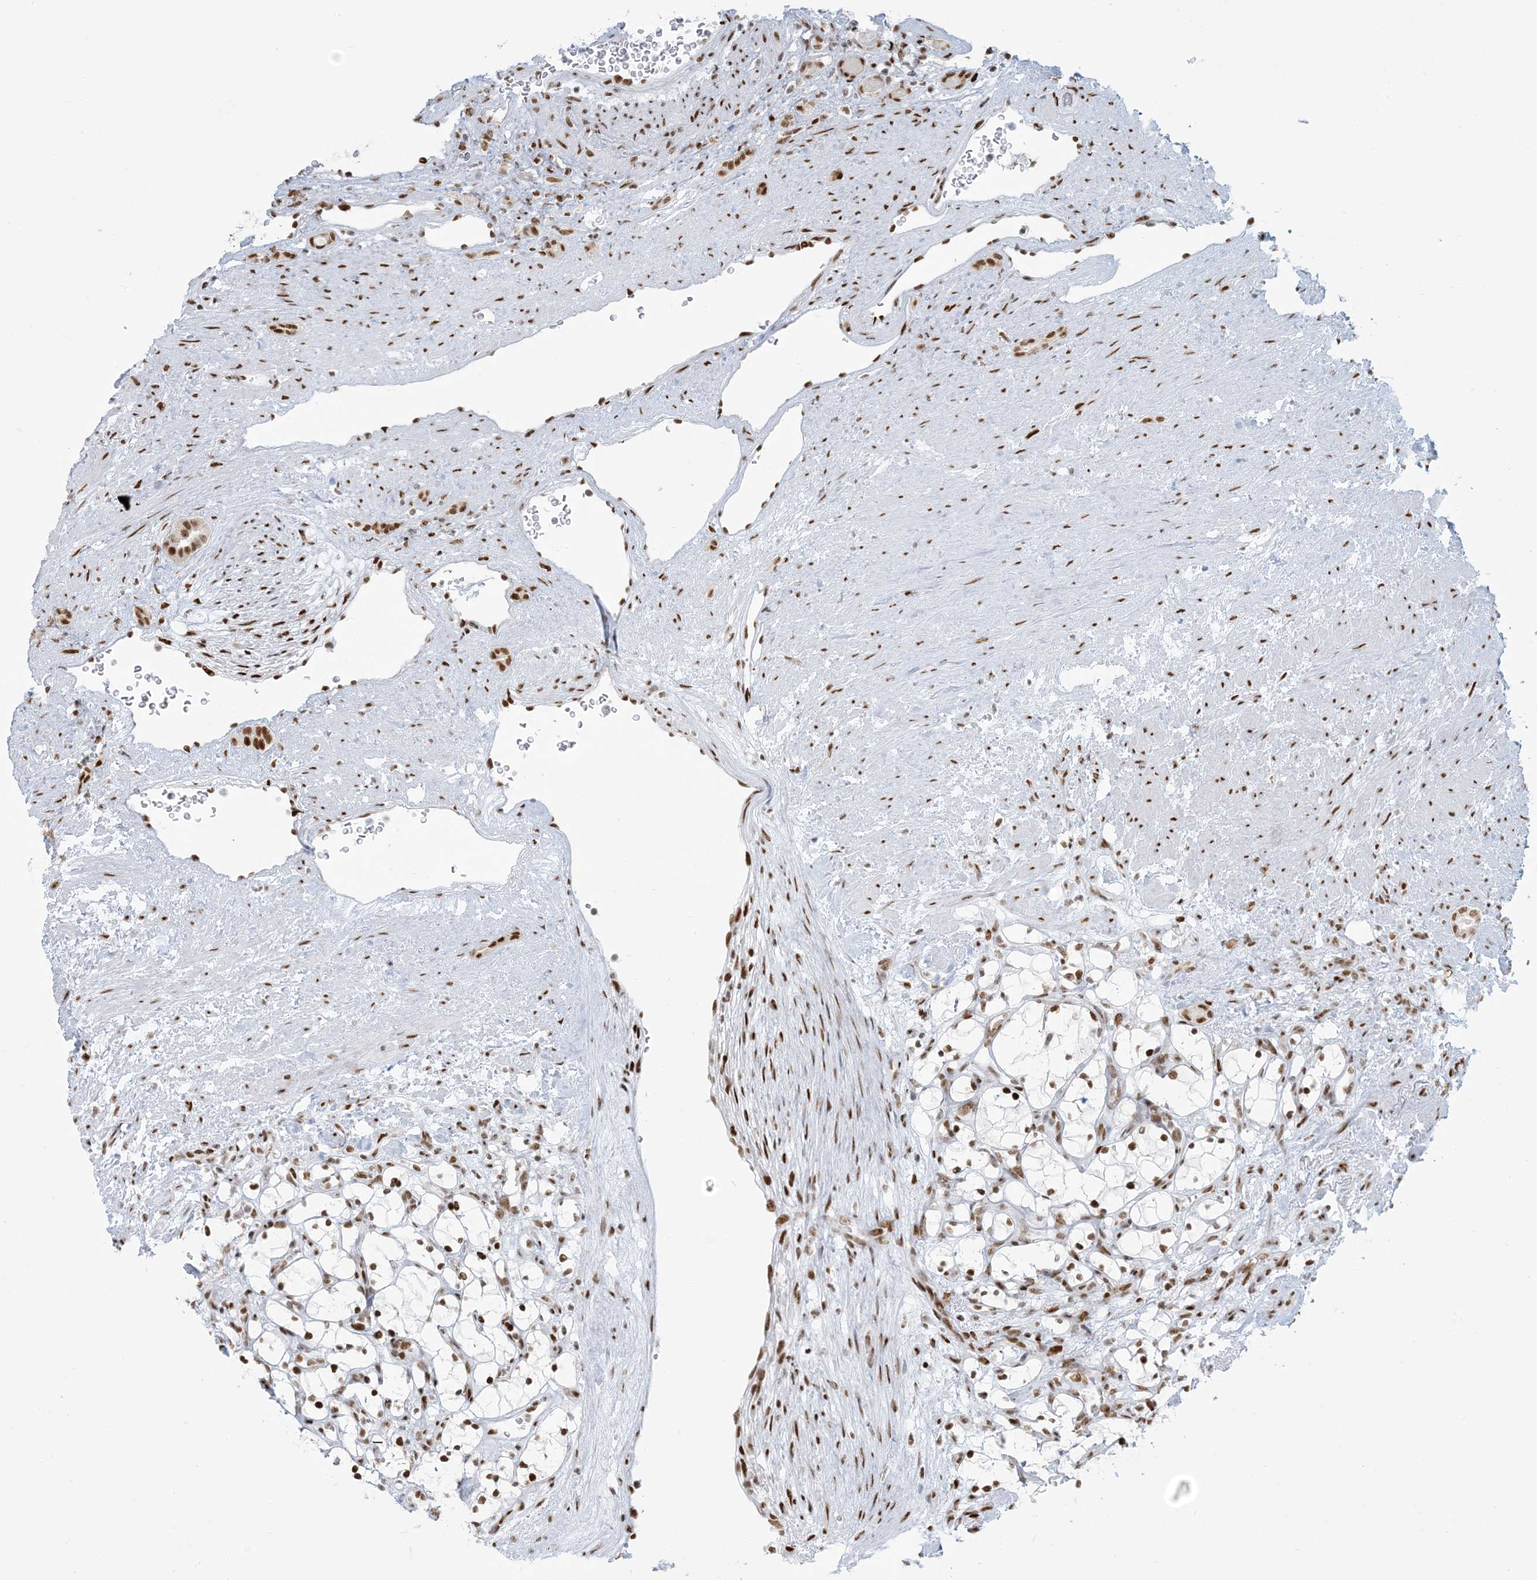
{"staining": {"intensity": "moderate", "quantity": ">75%", "location": "nuclear"}, "tissue": "renal cancer", "cell_type": "Tumor cells", "image_type": "cancer", "snomed": [{"axis": "morphology", "description": "Adenocarcinoma, NOS"}, {"axis": "topography", "description": "Kidney"}], "caption": "Protein staining by immunohistochemistry (IHC) shows moderate nuclear expression in about >75% of tumor cells in renal cancer. Using DAB (brown) and hematoxylin (blue) stains, captured at high magnification using brightfield microscopy.", "gene": "STAG1", "patient": {"sex": "female", "age": 69}}